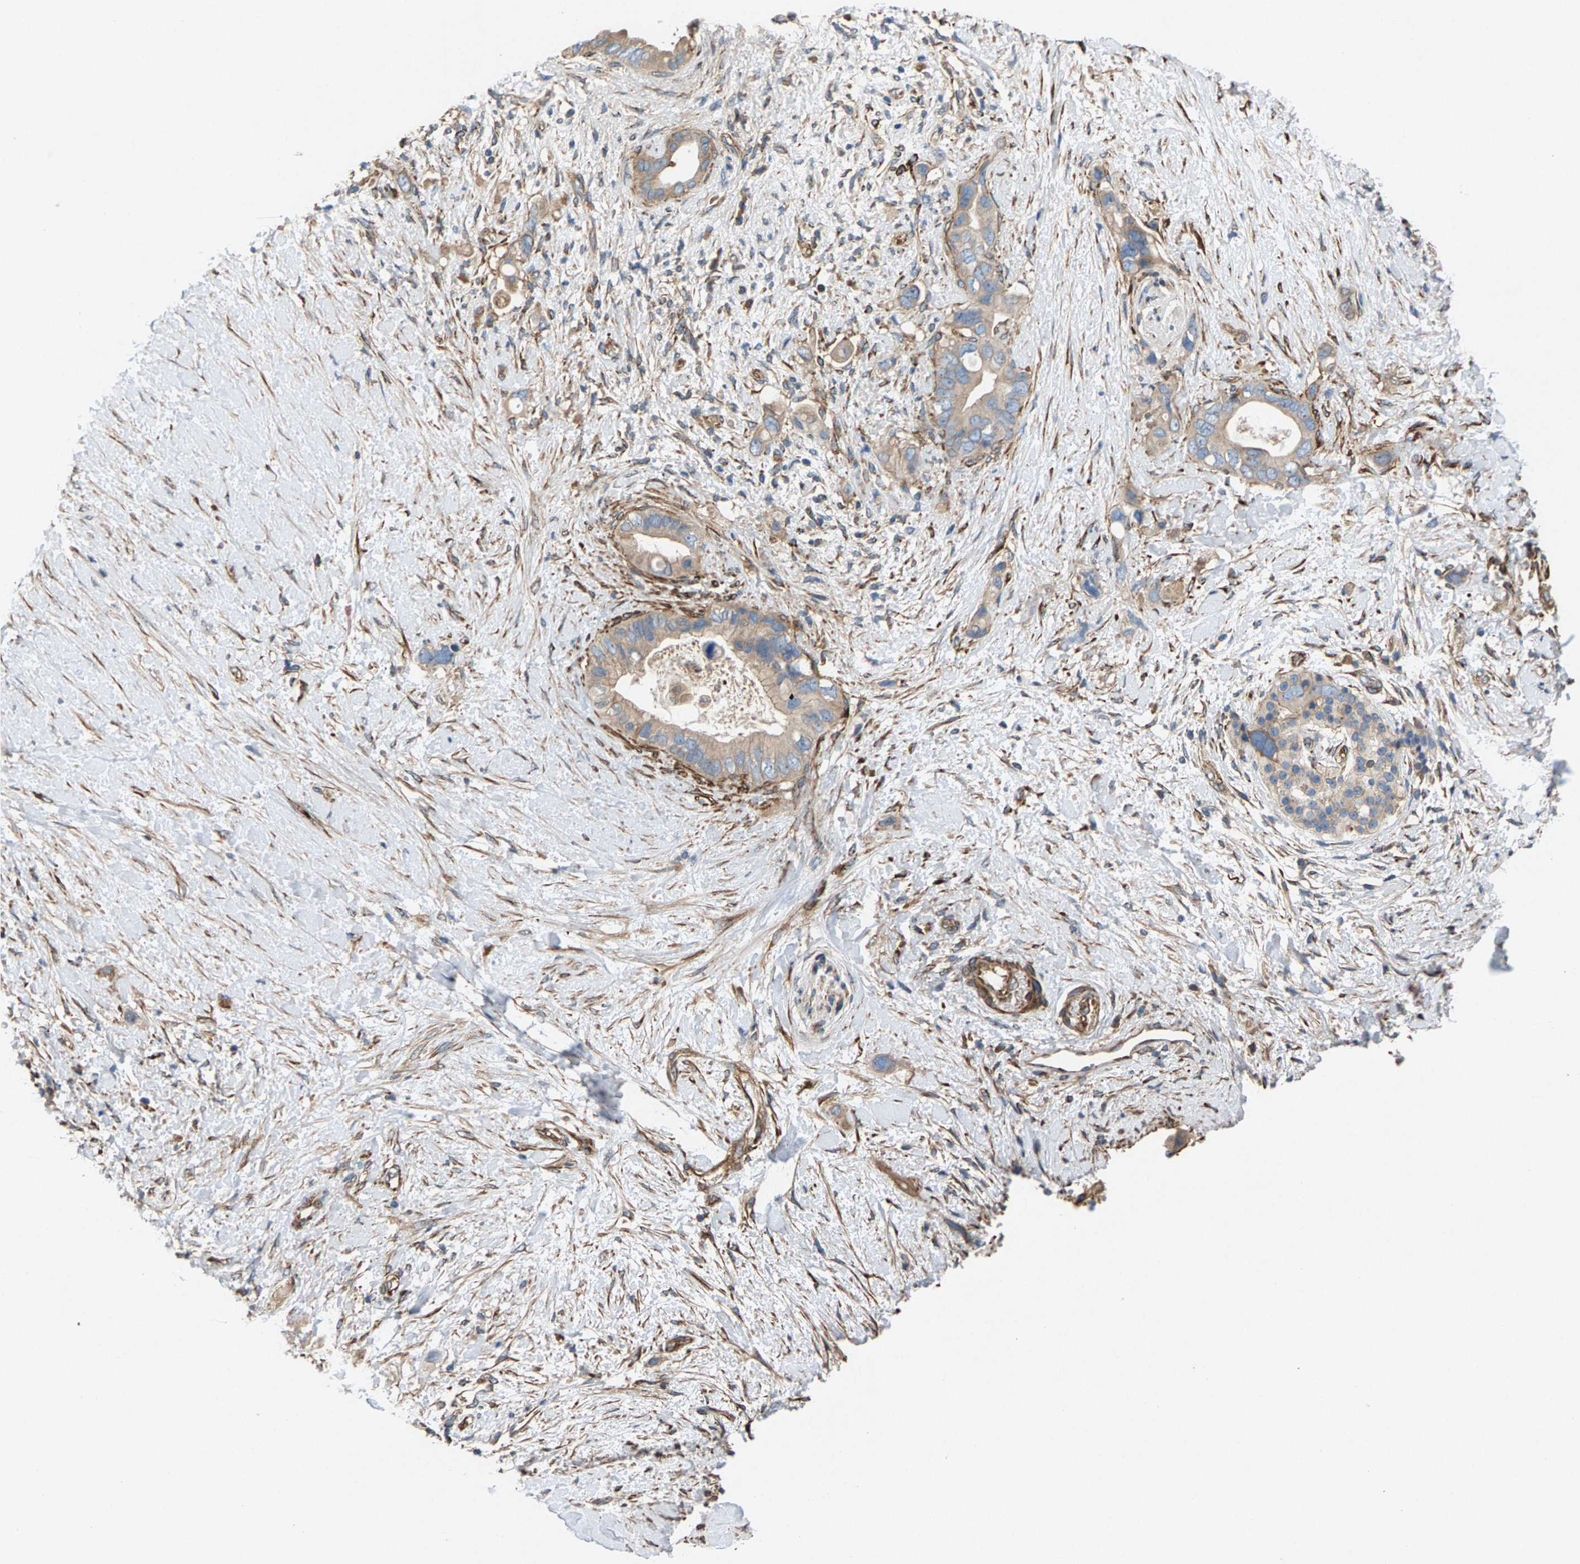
{"staining": {"intensity": "weak", "quantity": ">75%", "location": "cytoplasmic/membranous"}, "tissue": "pancreatic cancer", "cell_type": "Tumor cells", "image_type": "cancer", "snomed": [{"axis": "morphology", "description": "Adenocarcinoma, NOS"}, {"axis": "topography", "description": "Pancreas"}], "caption": "Pancreatic cancer tissue demonstrates weak cytoplasmic/membranous expression in approximately >75% of tumor cells", "gene": "PDCL", "patient": {"sex": "female", "age": 56}}